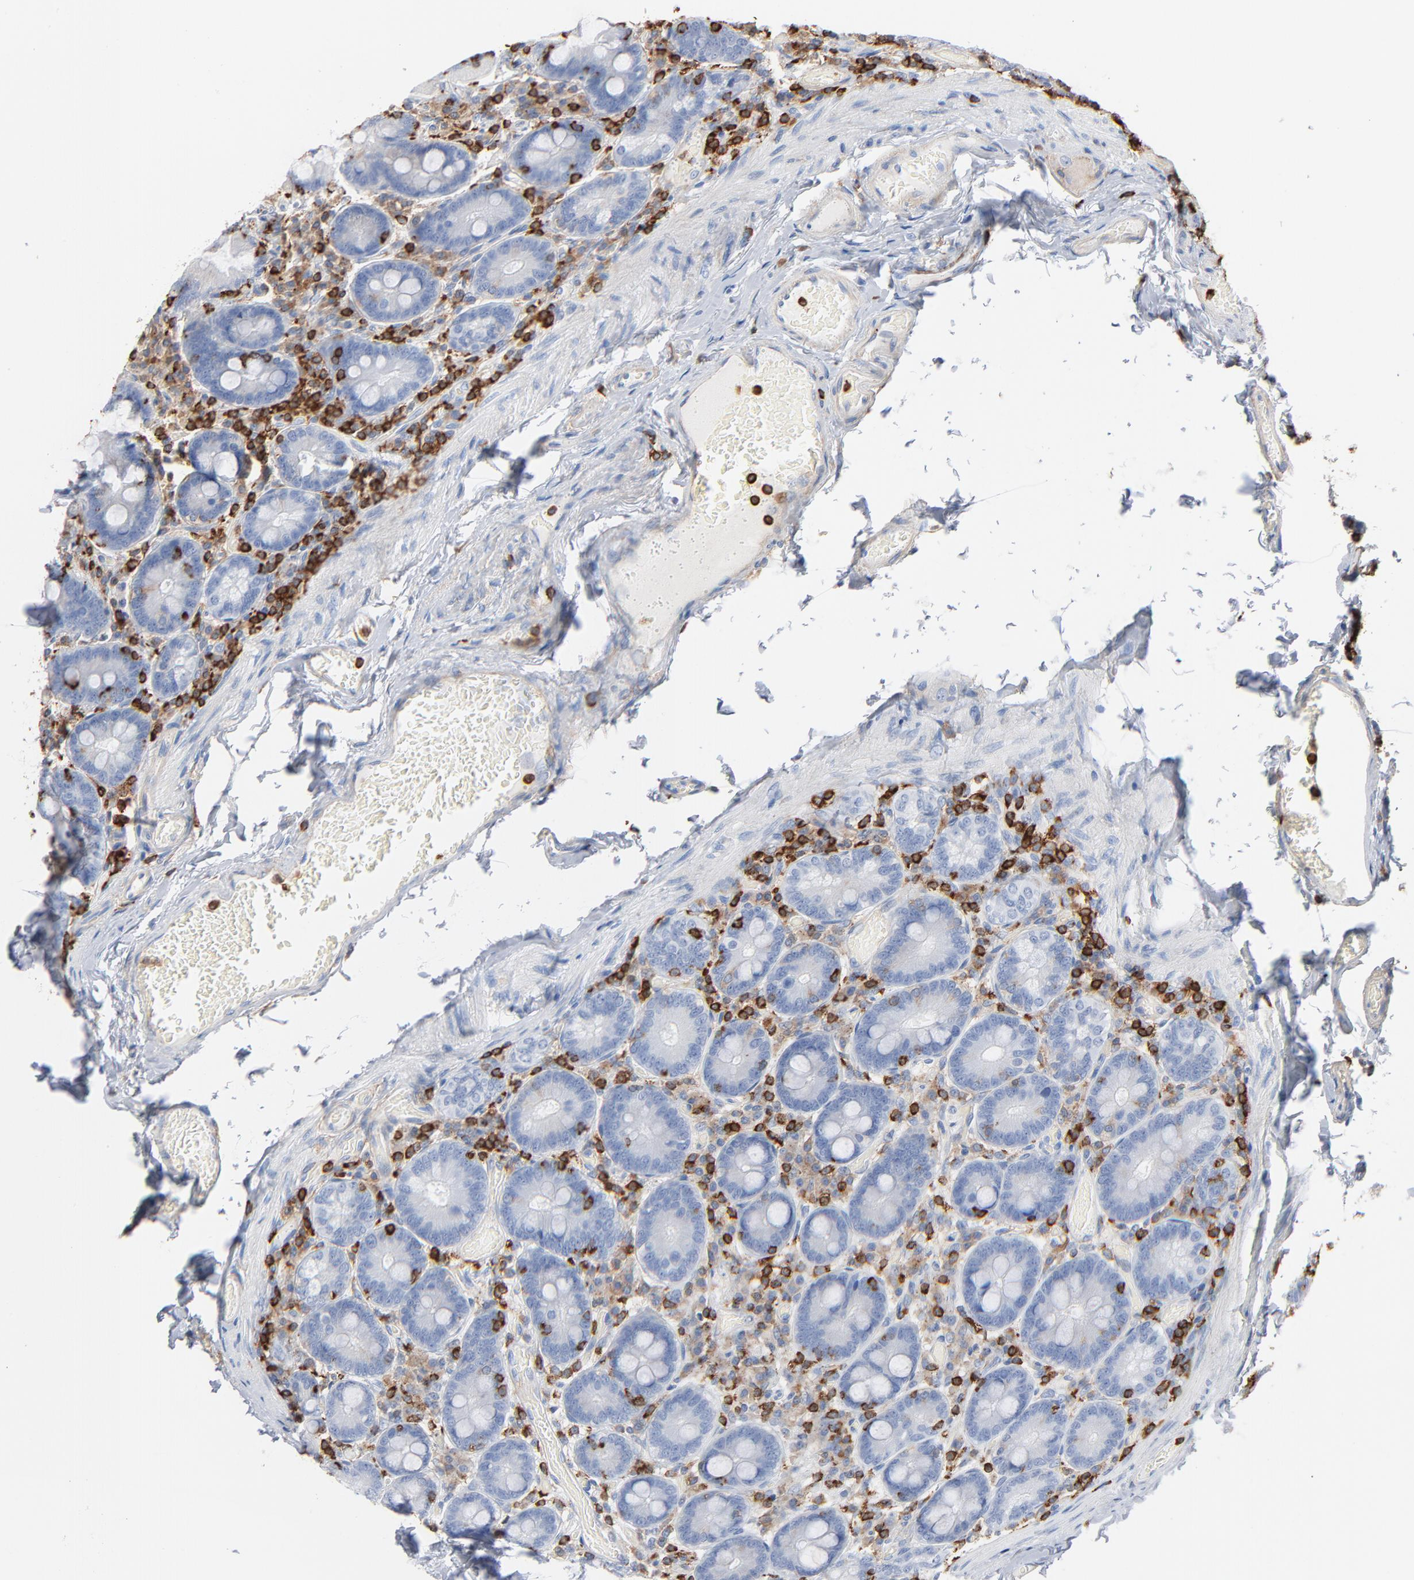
{"staining": {"intensity": "negative", "quantity": "none", "location": "none"}, "tissue": "duodenum", "cell_type": "Glandular cells", "image_type": "normal", "snomed": [{"axis": "morphology", "description": "Normal tissue, NOS"}, {"axis": "topography", "description": "Duodenum"}], "caption": "This photomicrograph is of benign duodenum stained with immunohistochemistry (IHC) to label a protein in brown with the nuclei are counter-stained blue. There is no positivity in glandular cells.", "gene": "SH3KBP1", "patient": {"sex": "male", "age": 66}}